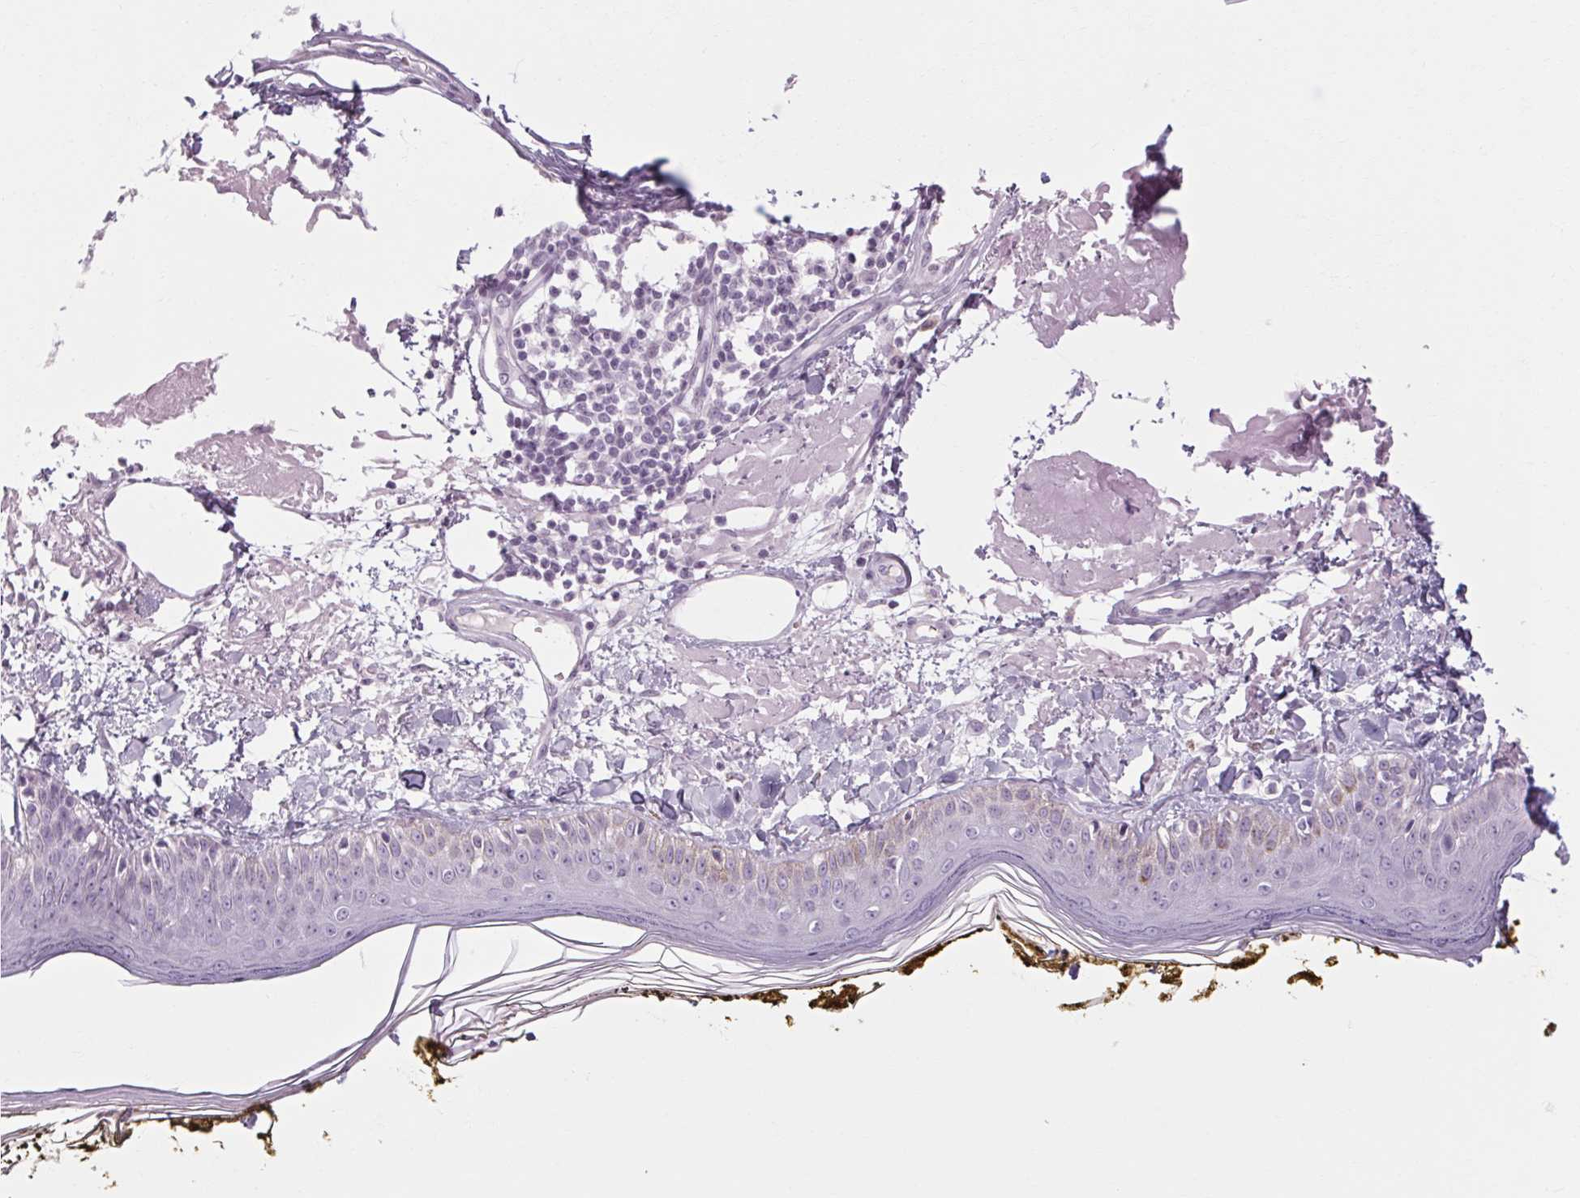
{"staining": {"intensity": "negative", "quantity": "none", "location": "none"}, "tissue": "skin", "cell_type": "Fibroblasts", "image_type": "normal", "snomed": [{"axis": "morphology", "description": "Normal tissue, NOS"}, {"axis": "topography", "description": "Skin"}], "caption": "Immunohistochemistry photomicrograph of benign skin: human skin stained with DAB (3,3'-diaminobenzidine) reveals no significant protein positivity in fibroblasts. Brightfield microscopy of IHC stained with DAB (3,3'-diaminobenzidine) (brown) and hematoxylin (blue), captured at high magnification.", "gene": "POMC", "patient": {"sex": "male", "age": 76}}